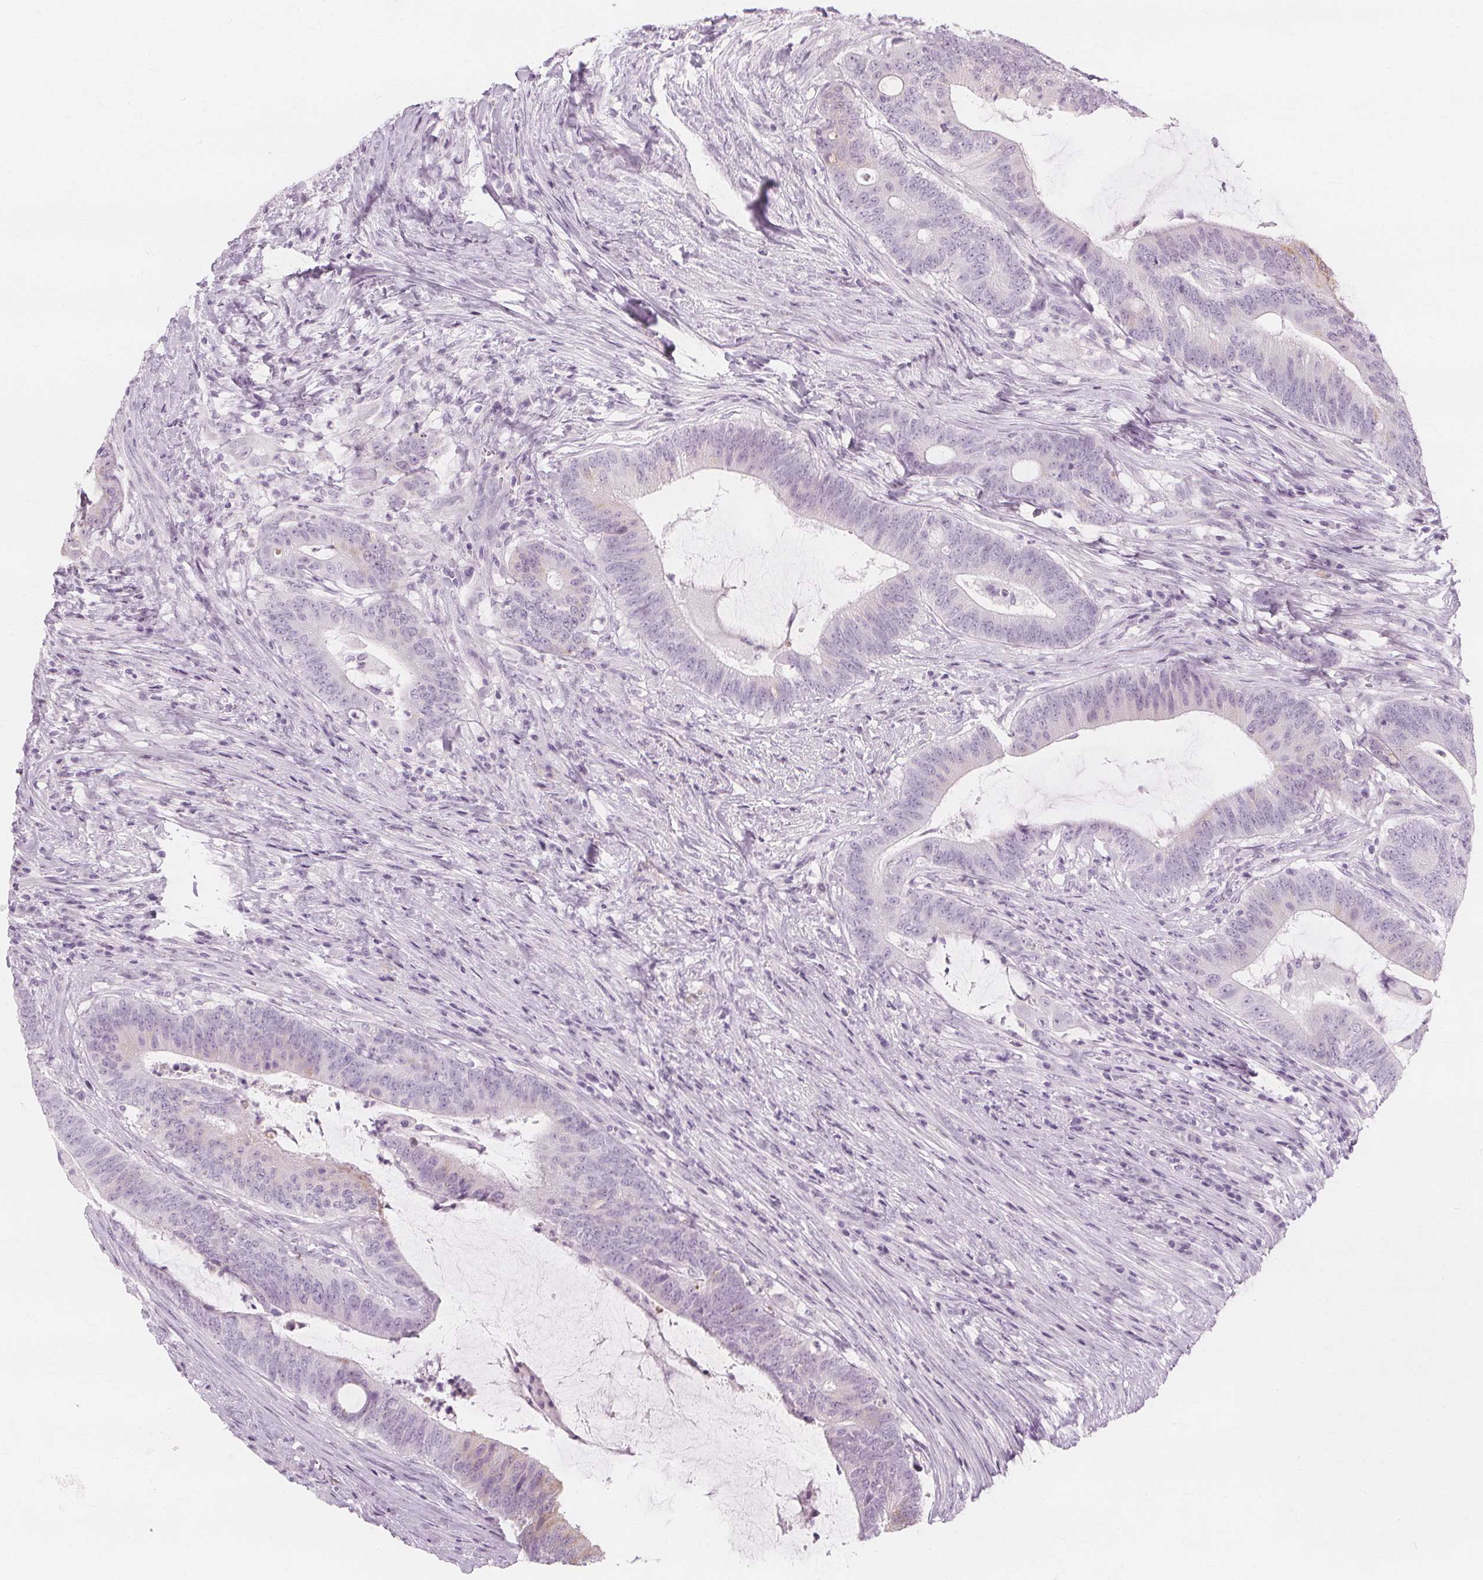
{"staining": {"intensity": "weak", "quantity": "<25%", "location": "cytoplasmic/membranous"}, "tissue": "colorectal cancer", "cell_type": "Tumor cells", "image_type": "cancer", "snomed": [{"axis": "morphology", "description": "Adenocarcinoma, NOS"}, {"axis": "topography", "description": "Colon"}], "caption": "The IHC micrograph has no significant positivity in tumor cells of colorectal cancer tissue.", "gene": "TFF1", "patient": {"sex": "female", "age": 43}}